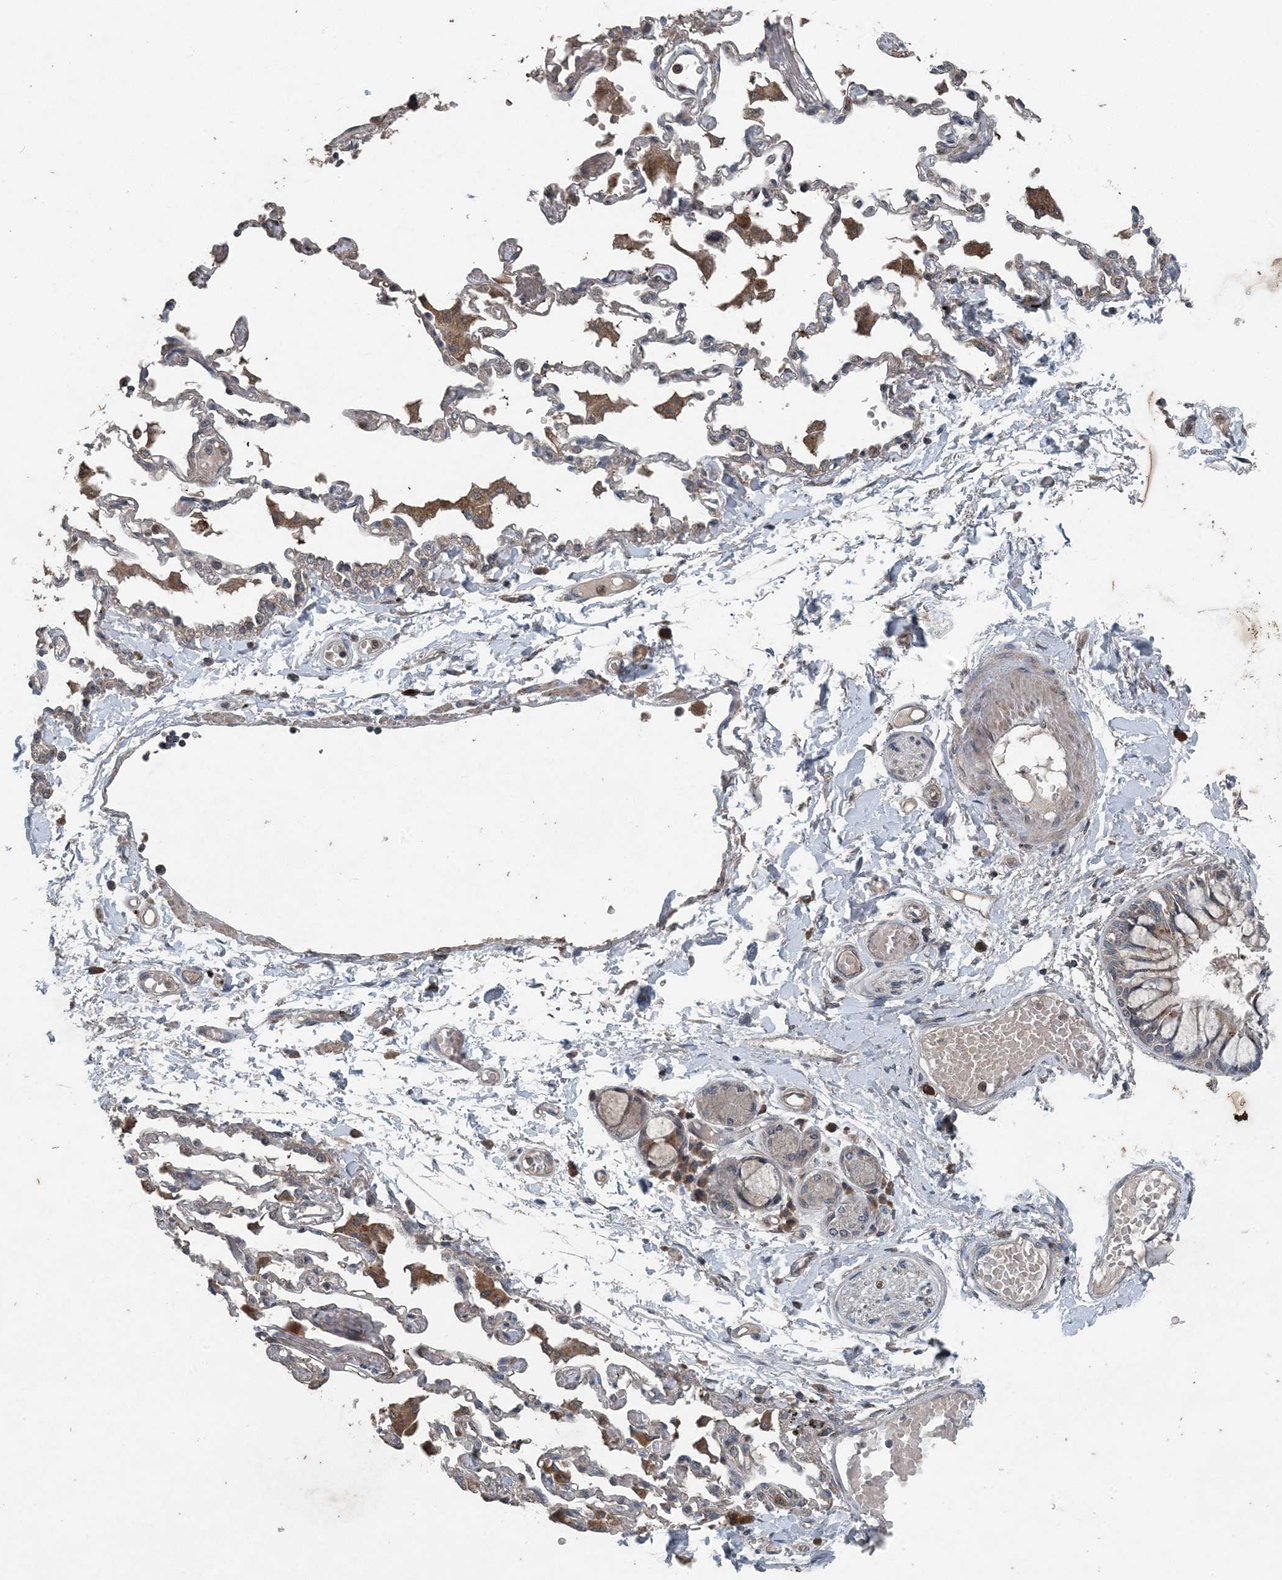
{"staining": {"intensity": "negative", "quantity": "none", "location": "none"}, "tissue": "adipose tissue", "cell_type": "Adipocytes", "image_type": "normal", "snomed": [{"axis": "morphology", "description": "Normal tissue, NOS"}, {"axis": "topography", "description": "Cartilage tissue"}, {"axis": "topography", "description": "Bronchus"}, {"axis": "topography", "description": "Lung"}, {"axis": "topography", "description": "Peripheral nerve tissue"}], "caption": "This photomicrograph is of normal adipose tissue stained with immunohistochemistry to label a protein in brown with the nuclei are counter-stained blue. There is no staining in adipocytes.", "gene": "MYO9B", "patient": {"sex": "female", "age": 49}}